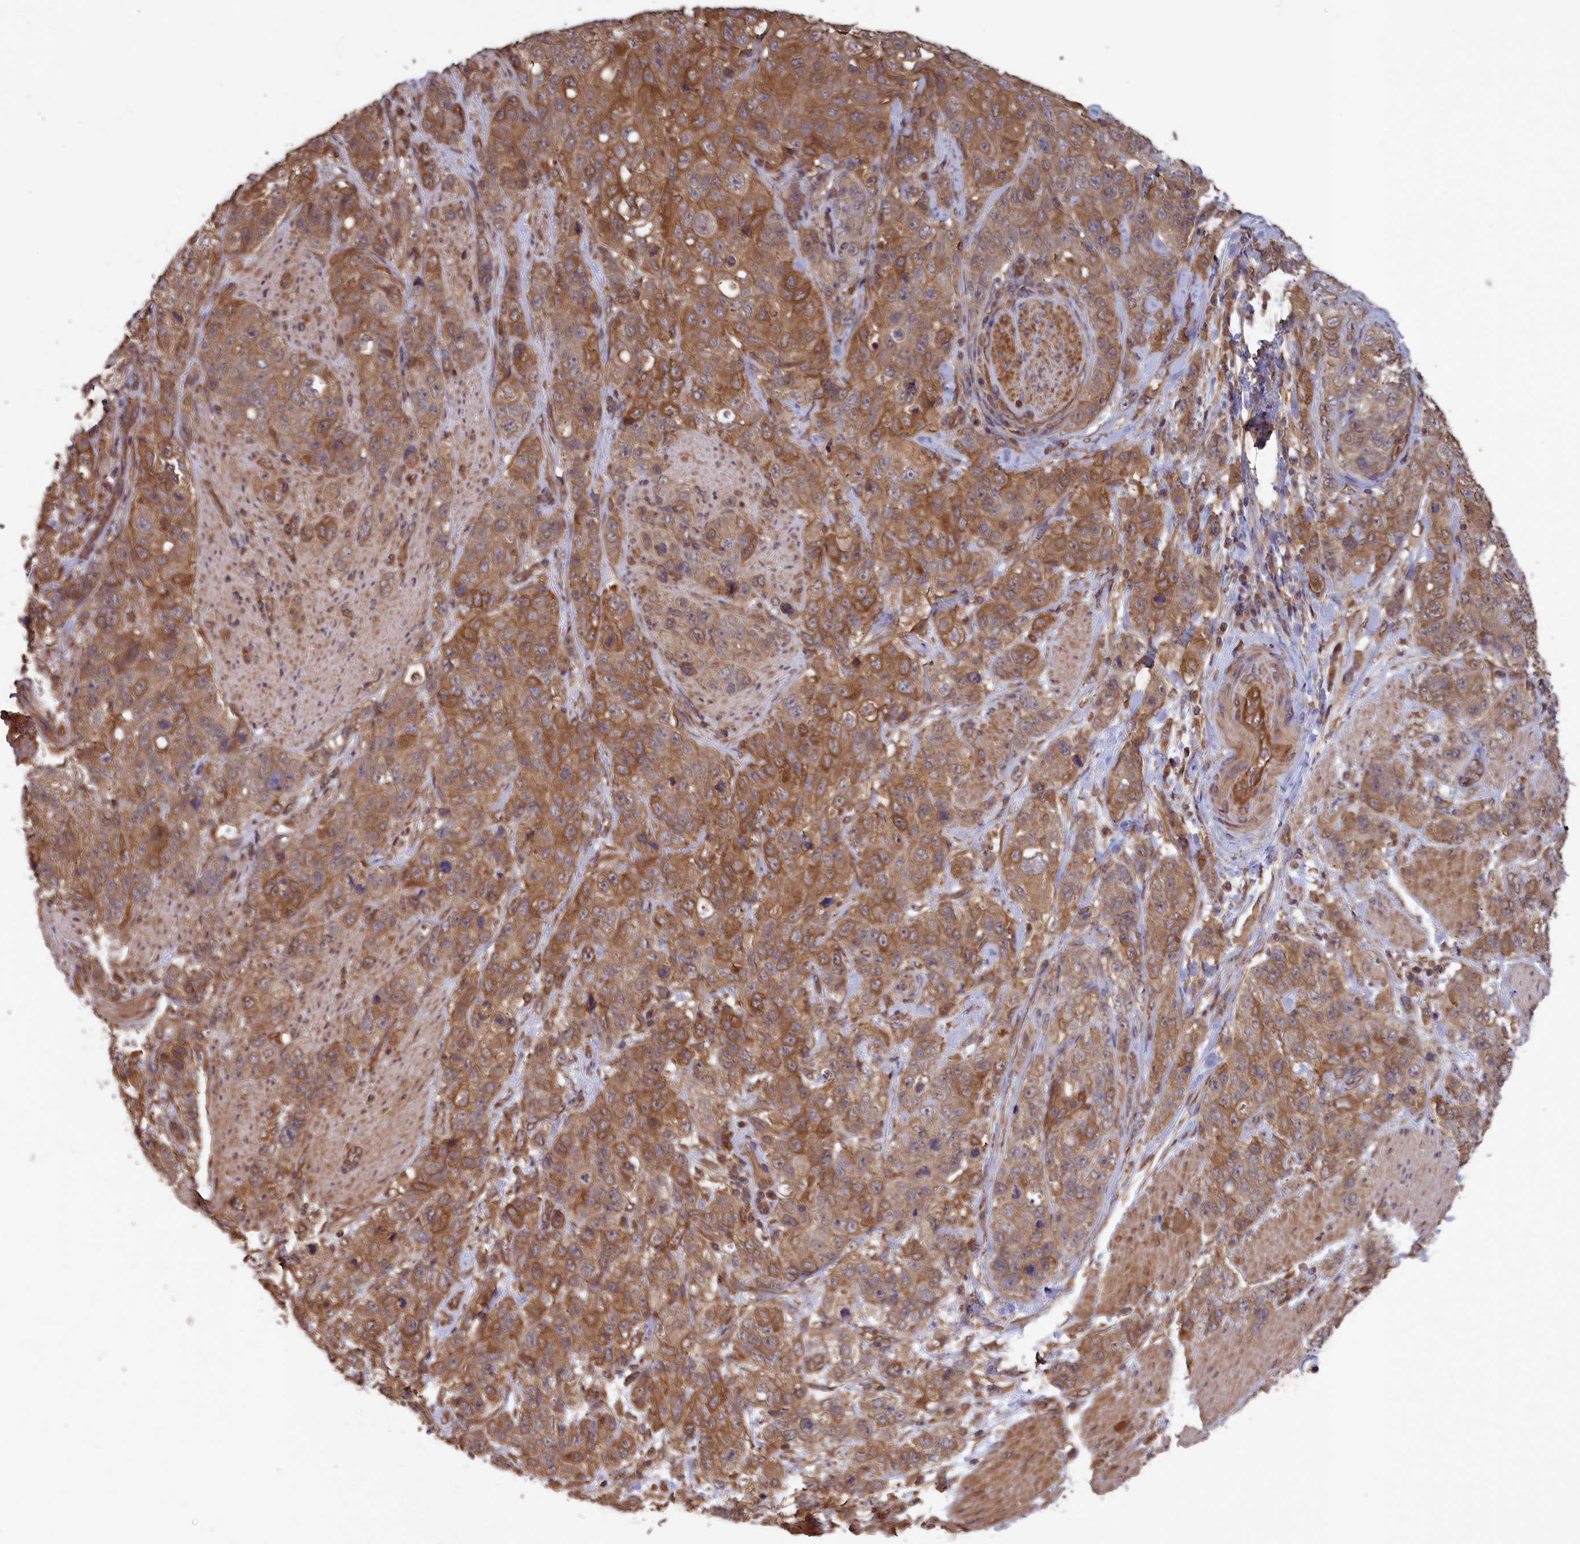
{"staining": {"intensity": "moderate", "quantity": ">75%", "location": "cytoplasmic/membranous"}, "tissue": "stomach cancer", "cell_type": "Tumor cells", "image_type": "cancer", "snomed": [{"axis": "morphology", "description": "Adenocarcinoma, NOS"}, {"axis": "topography", "description": "Stomach"}], "caption": "Adenocarcinoma (stomach) tissue reveals moderate cytoplasmic/membranous positivity in approximately >75% of tumor cells, visualized by immunohistochemistry. The staining is performed using DAB (3,3'-diaminobenzidine) brown chromogen to label protein expression. The nuclei are counter-stained blue using hematoxylin.", "gene": "DAPK3", "patient": {"sex": "male", "age": 48}}